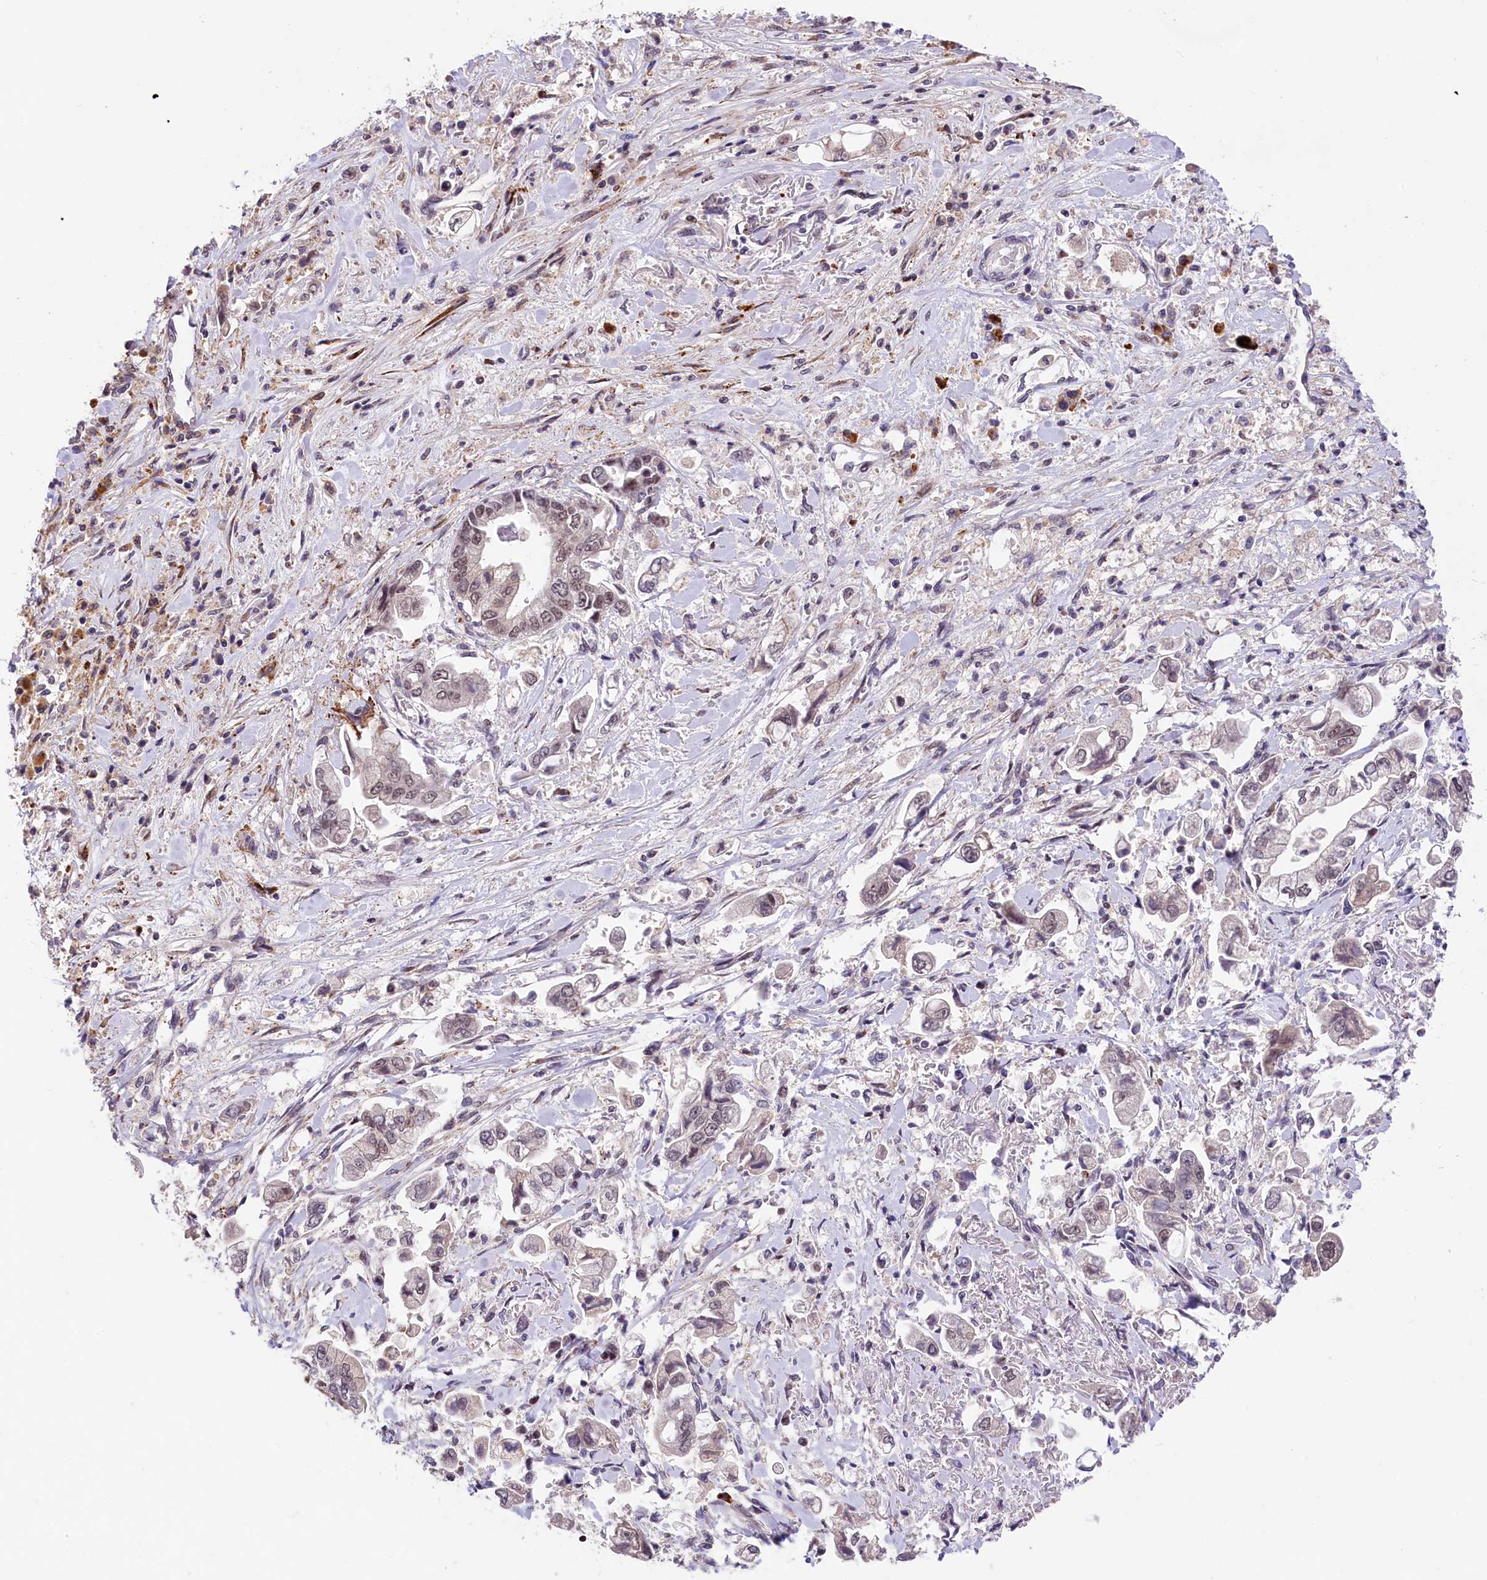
{"staining": {"intensity": "weak", "quantity": "25%-75%", "location": "nuclear"}, "tissue": "stomach cancer", "cell_type": "Tumor cells", "image_type": "cancer", "snomed": [{"axis": "morphology", "description": "Adenocarcinoma, NOS"}, {"axis": "topography", "description": "Stomach"}], "caption": "Tumor cells reveal low levels of weak nuclear expression in approximately 25%-75% of cells in human stomach cancer.", "gene": "FBXO45", "patient": {"sex": "male", "age": 62}}